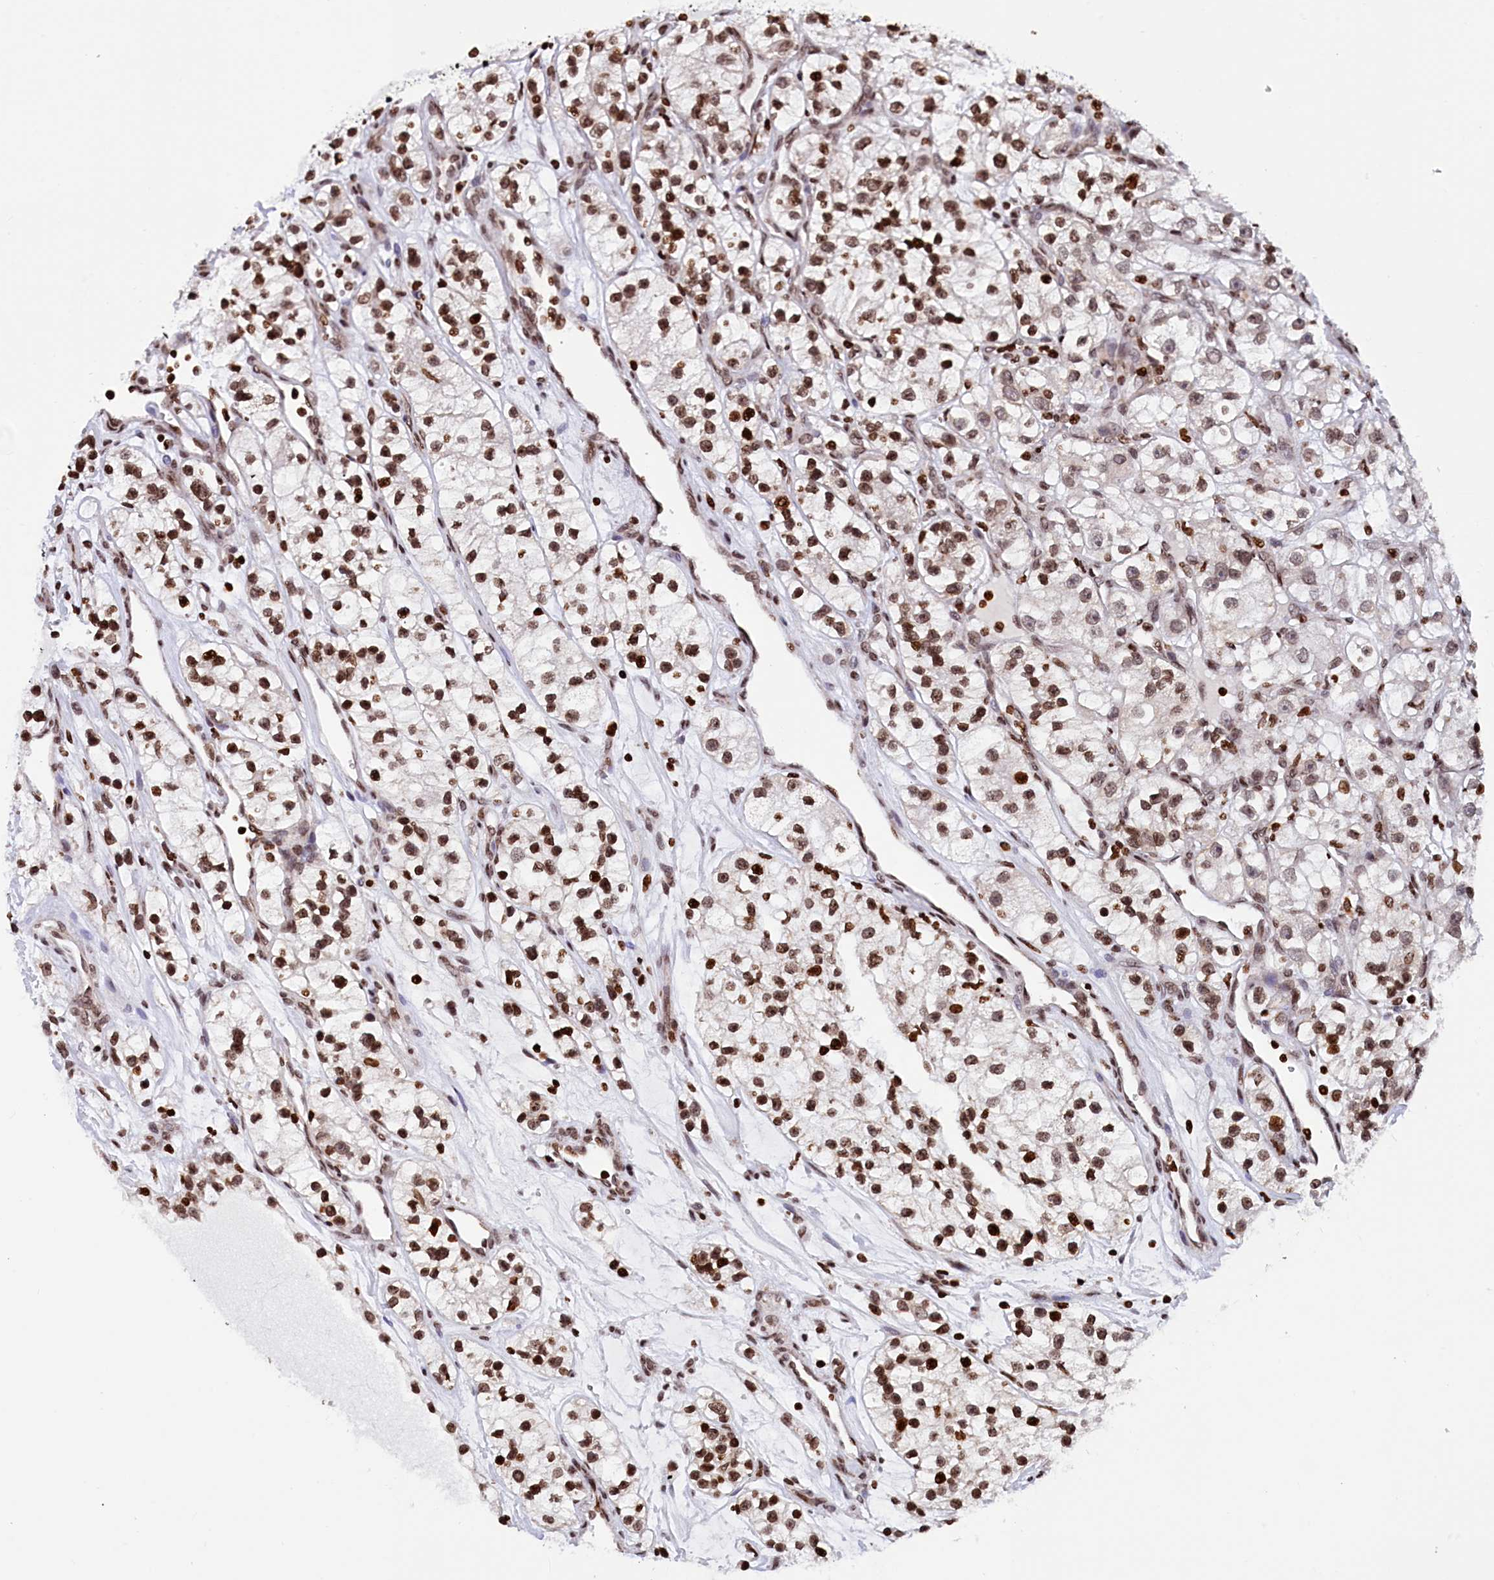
{"staining": {"intensity": "moderate", "quantity": ">75%", "location": "nuclear"}, "tissue": "renal cancer", "cell_type": "Tumor cells", "image_type": "cancer", "snomed": [{"axis": "morphology", "description": "Adenocarcinoma, NOS"}, {"axis": "topography", "description": "Kidney"}], "caption": "Renal adenocarcinoma stained with immunohistochemistry (IHC) reveals moderate nuclear staining in about >75% of tumor cells.", "gene": "TIMM29", "patient": {"sex": "female", "age": 57}}